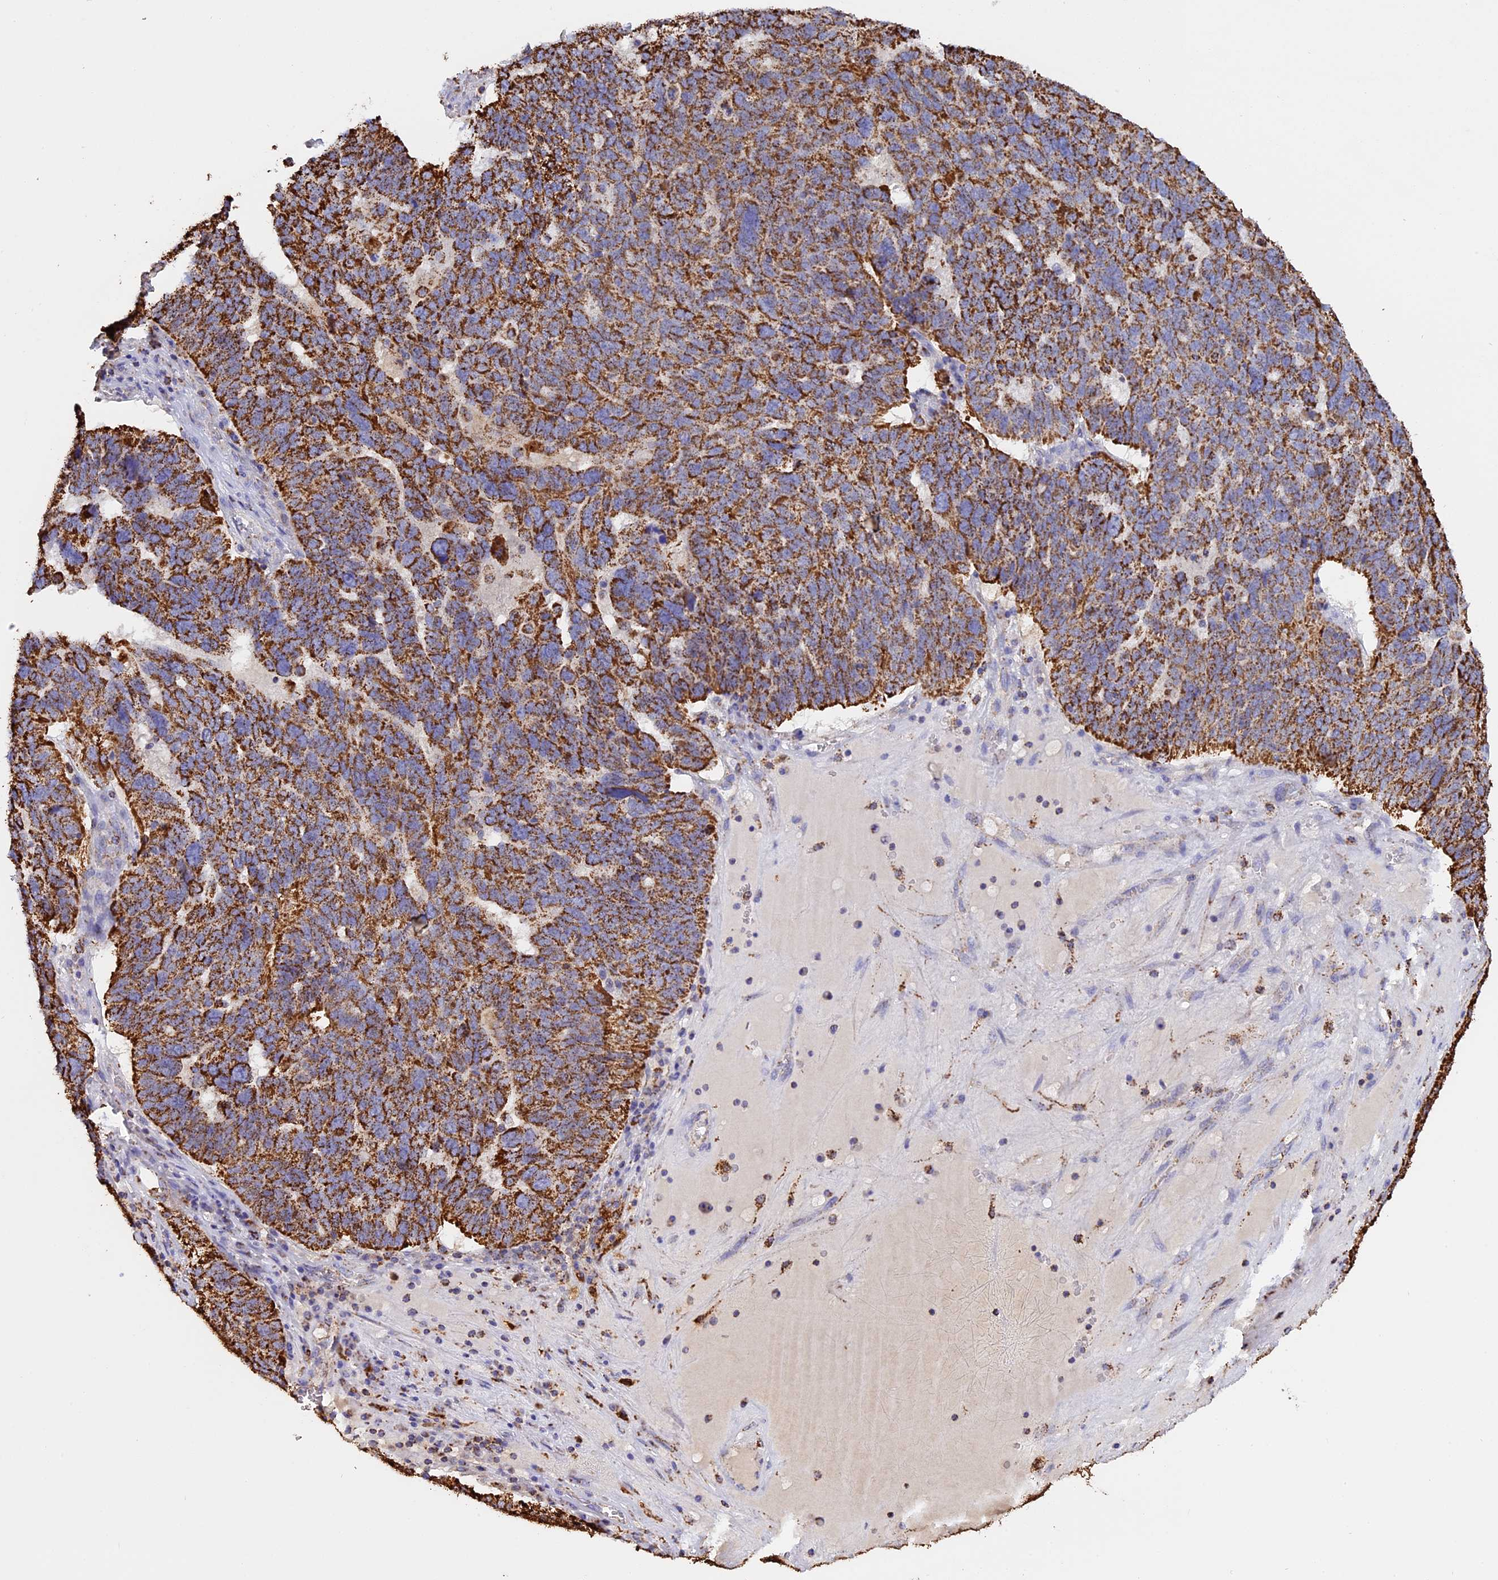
{"staining": {"intensity": "strong", "quantity": ">75%", "location": "cytoplasmic/membranous"}, "tissue": "ovarian cancer", "cell_type": "Tumor cells", "image_type": "cancer", "snomed": [{"axis": "morphology", "description": "Cystadenocarcinoma, serous, NOS"}, {"axis": "topography", "description": "Ovary"}], "caption": "Ovarian cancer stained with a protein marker shows strong staining in tumor cells.", "gene": "KCNG1", "patient": {"sex": "female", "age": 59}}